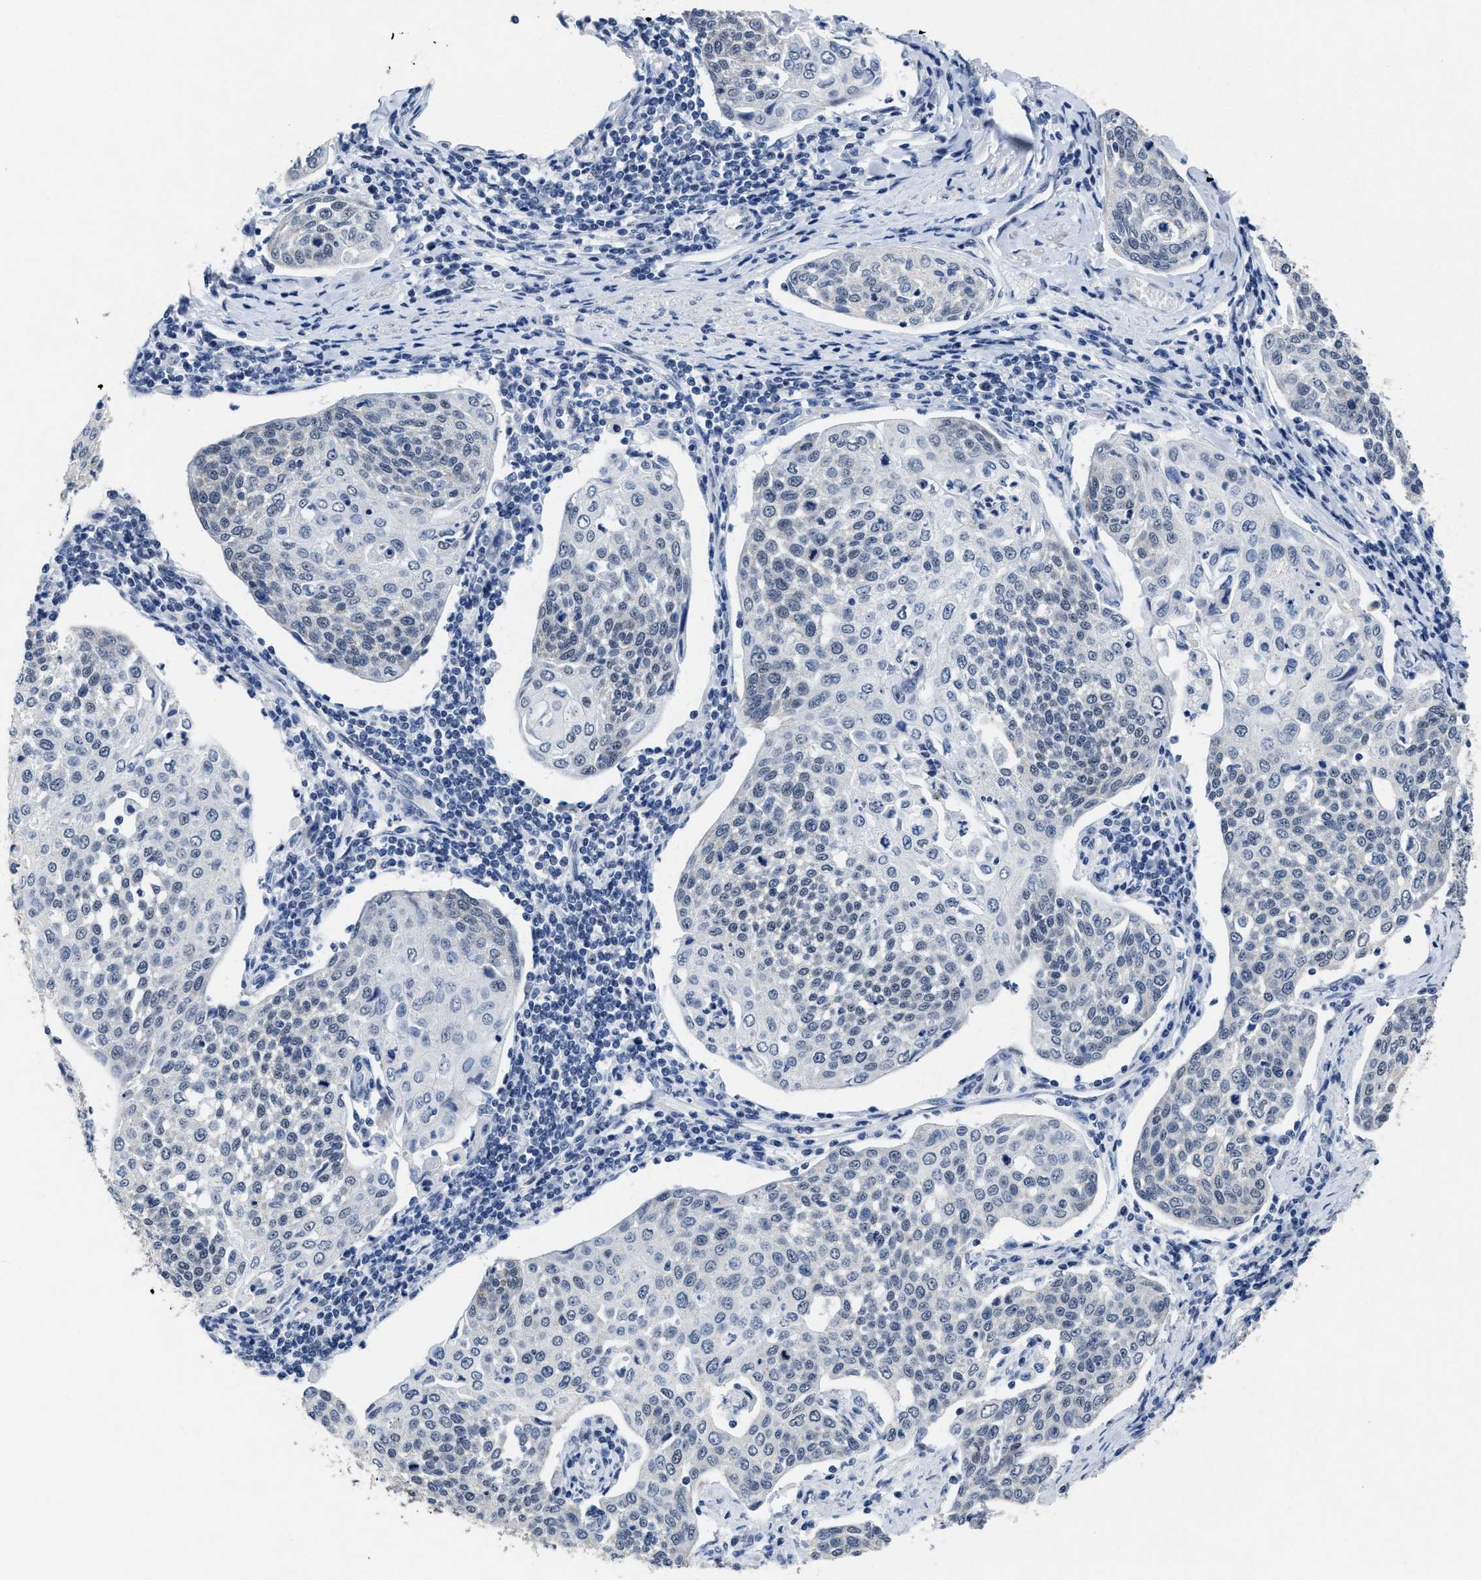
{"staining": {"intensity": "negative", "quantity": "none", "location": "none"}, "tissue": "cervical cancer", "cell_type": "Tumor cells", "image_type": "cancer", "snomed": [{"axis": "morphology", "description": "Squamous cell carcinoma, NOS"}, {"axis": "topography", "description": "Cervix"}], "caption": "Immunohistochemistry (IHC) histopathology image of cervical cancer (squamous cell carcinoma) stained for a protein (brown), which shows no positivity in tumor cells.", "gene": "ID3", "patient": {"sex": "female", "age": 34}}